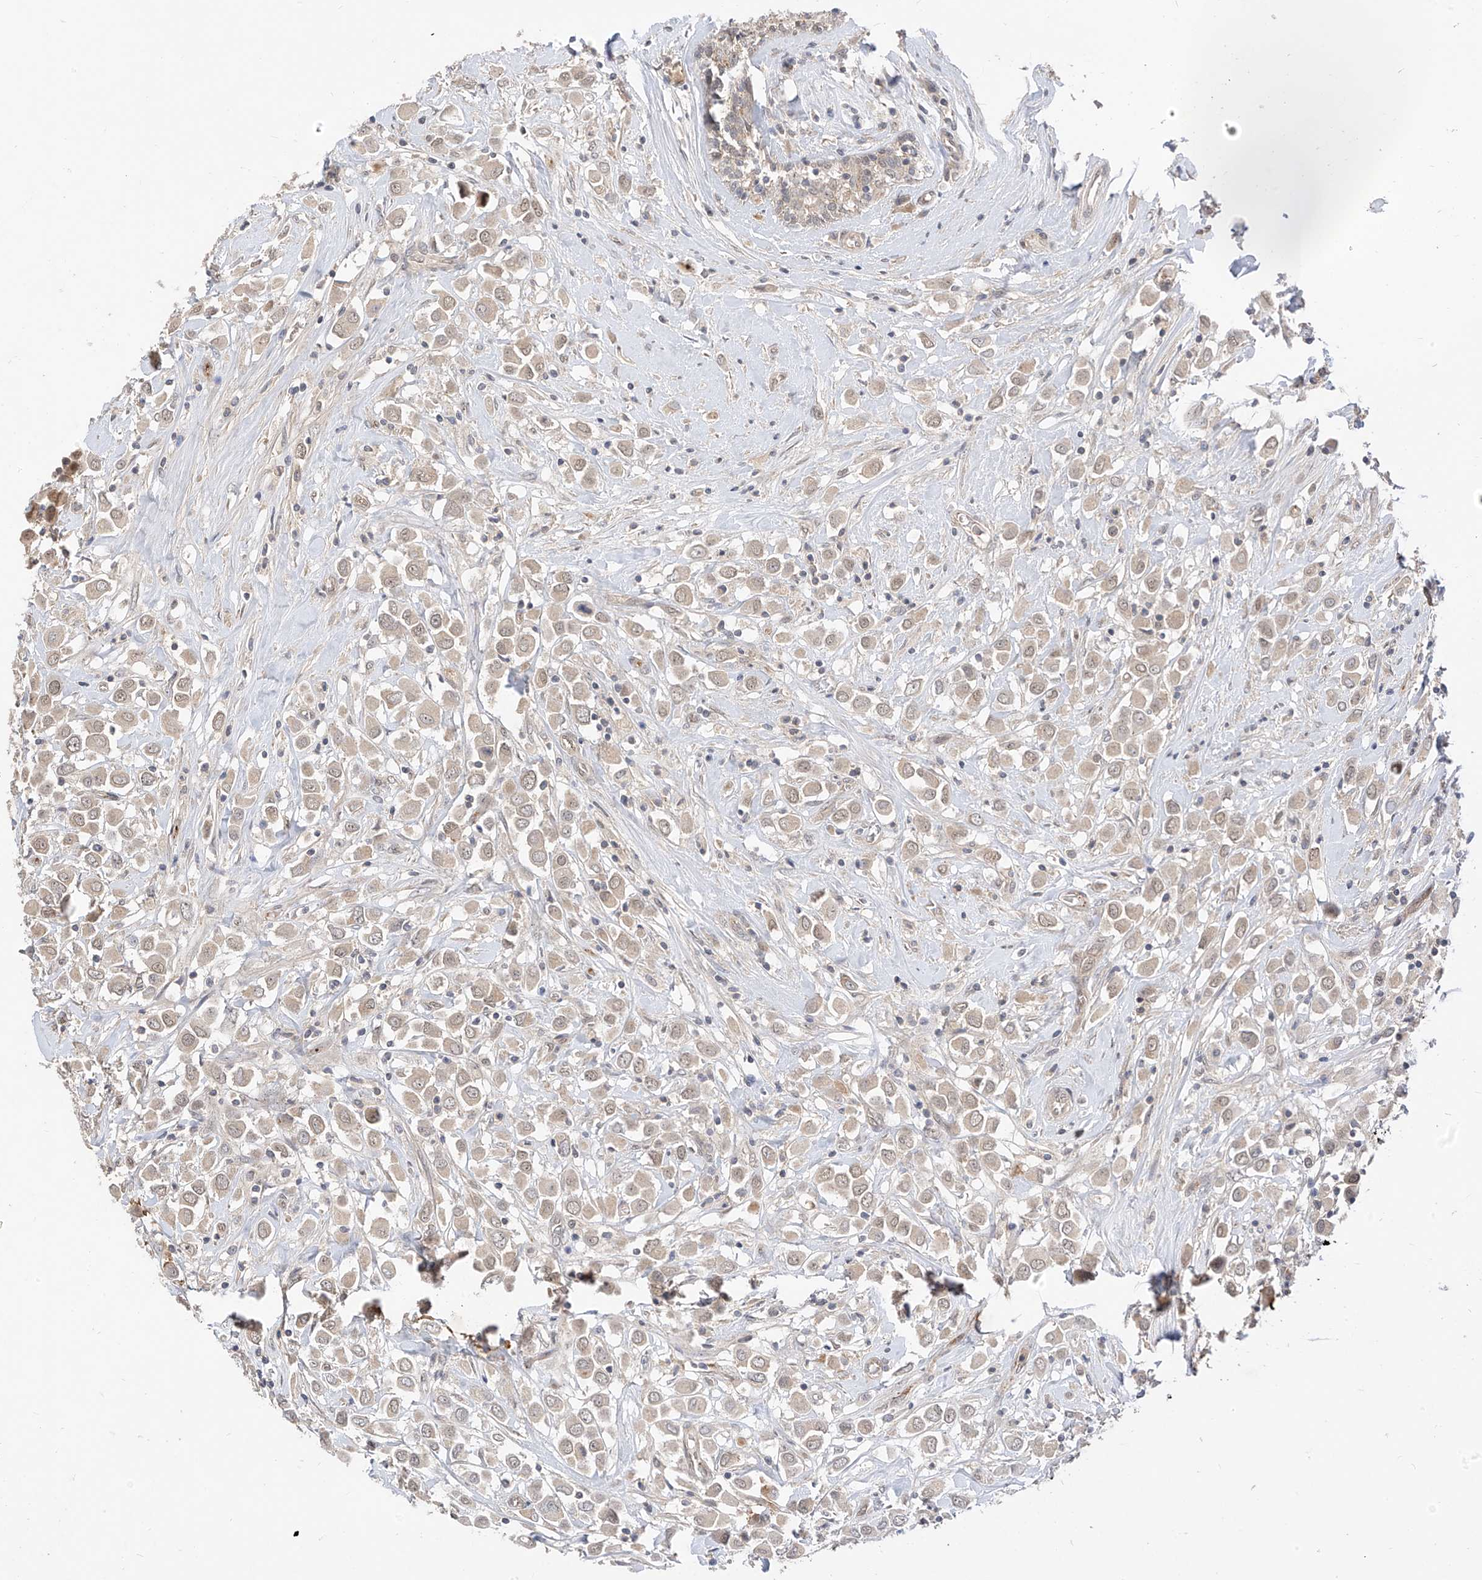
{"staining": {"intensity": "weak", "quantity": "<25%", "location": "cytoplasmic/membranous,nuclear"}, "tissue": "breast cancer", "cell_type": "Tumor cells", "image_type": "cancer", "snomed": [{"axis": "morphology", "description": "Duct carcinoma"}, {"axis": "topography", "description": "Breast"}], "caption": "An immunohistochemistry photomicrograph of breast infiltrating ductal carcinoma is shown. There is no staining in tumor cells of breast infiltrating ductal carcinoma.", "gene": "MRTFA", "patient": {"sex": "female", "age": 61}}